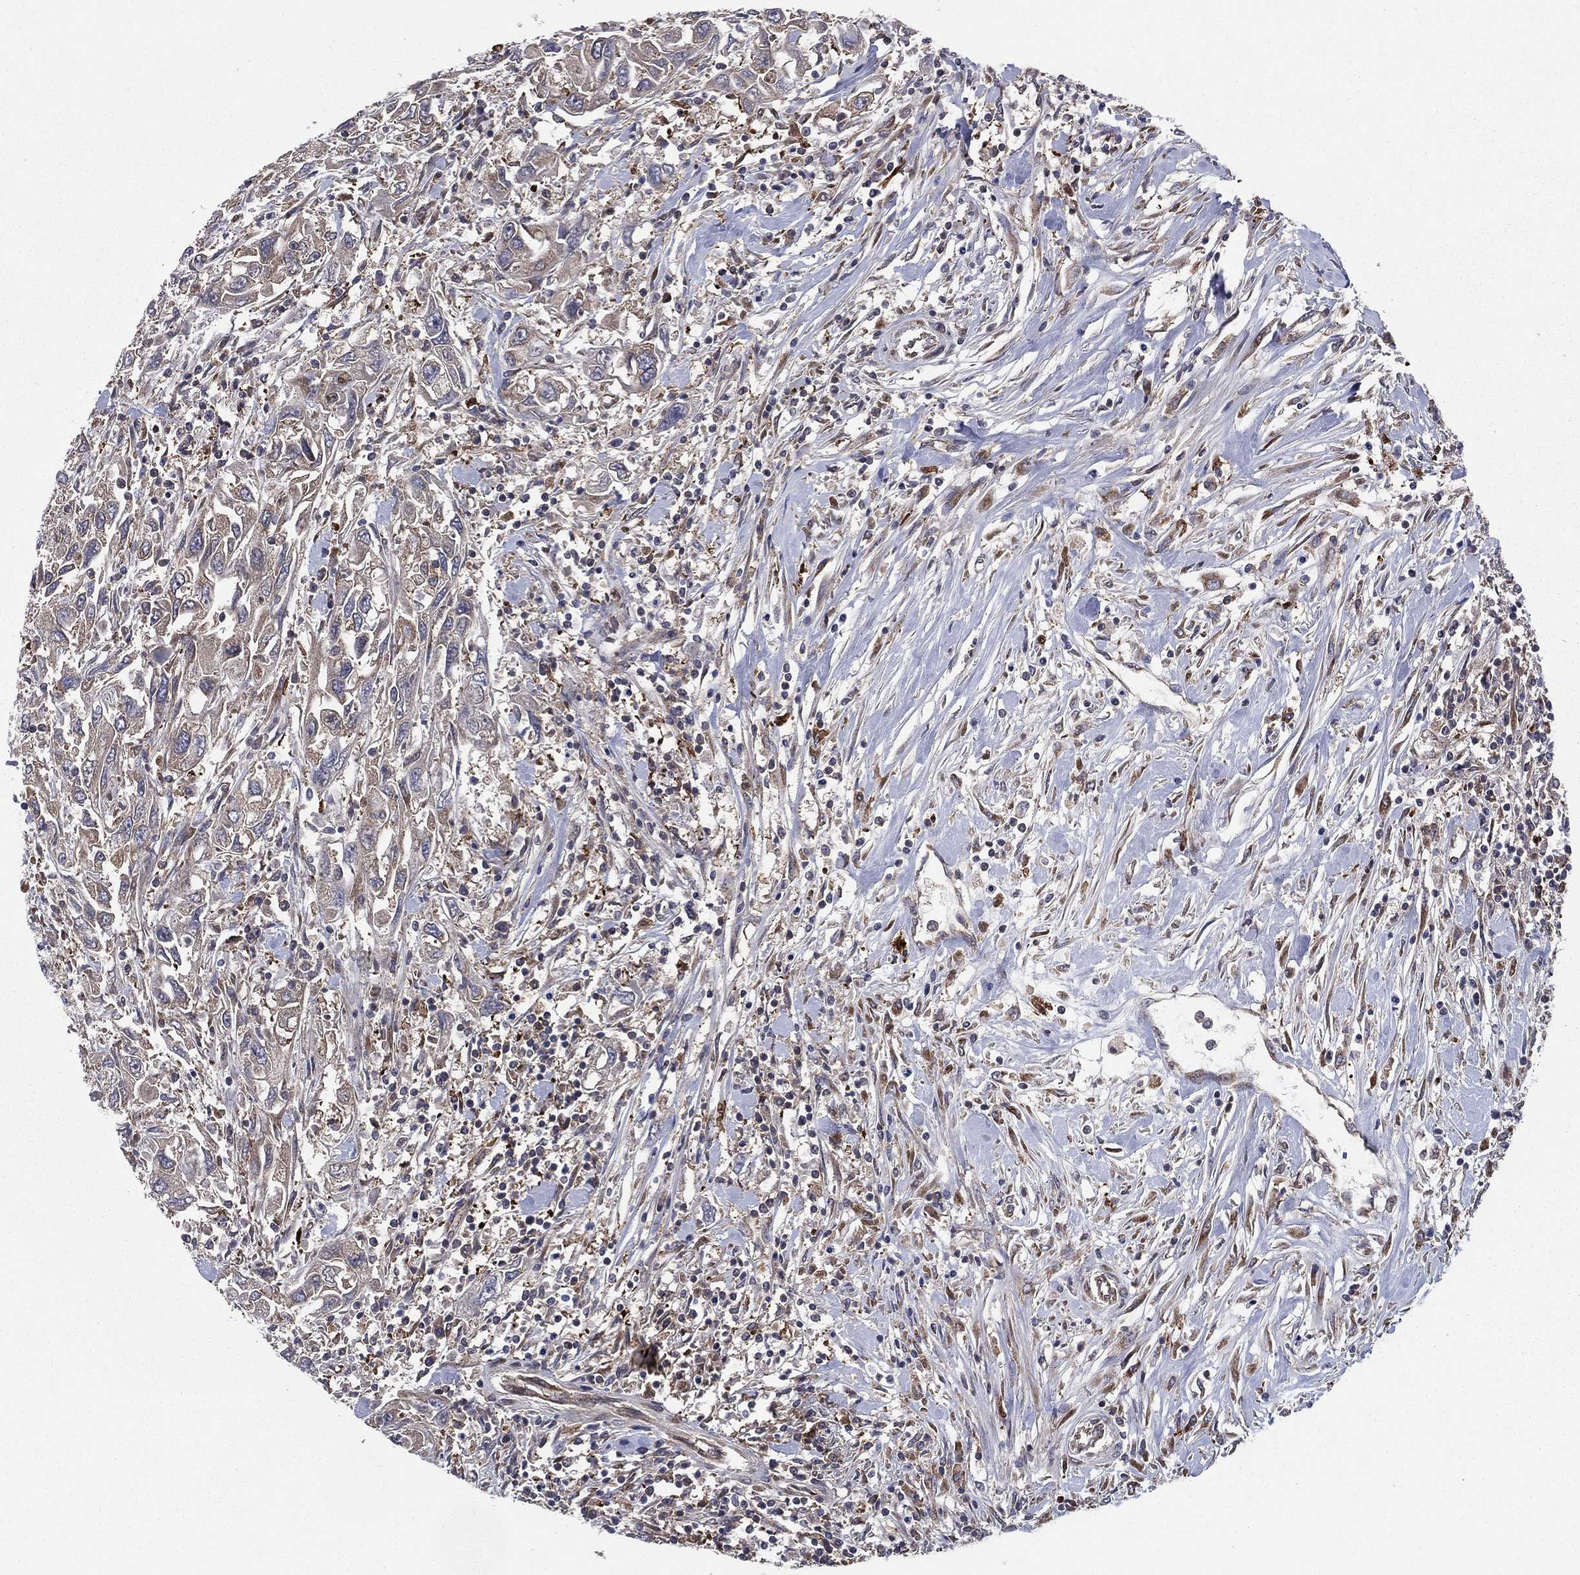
{"staining": {"intensity": "weak", "quantity": "<25%", "location": "cytoplasmic/membranous"}, "tissue": "urothelial cancer", "cell_type": "Tumor cells", "image_type": "cancer", "snomed": [{"axis": "morphology", "description": "Urothelial carcinoma, High grade"}, {"axis": "topography", "description": "Urinary bladder"}], "caption": "The photomicrograph reveals no significant positivity in tumor cells of high-grade urothelial carcinoma.", "gene": "C2orf76", "patient": {"sex": "male", "age": 76}}